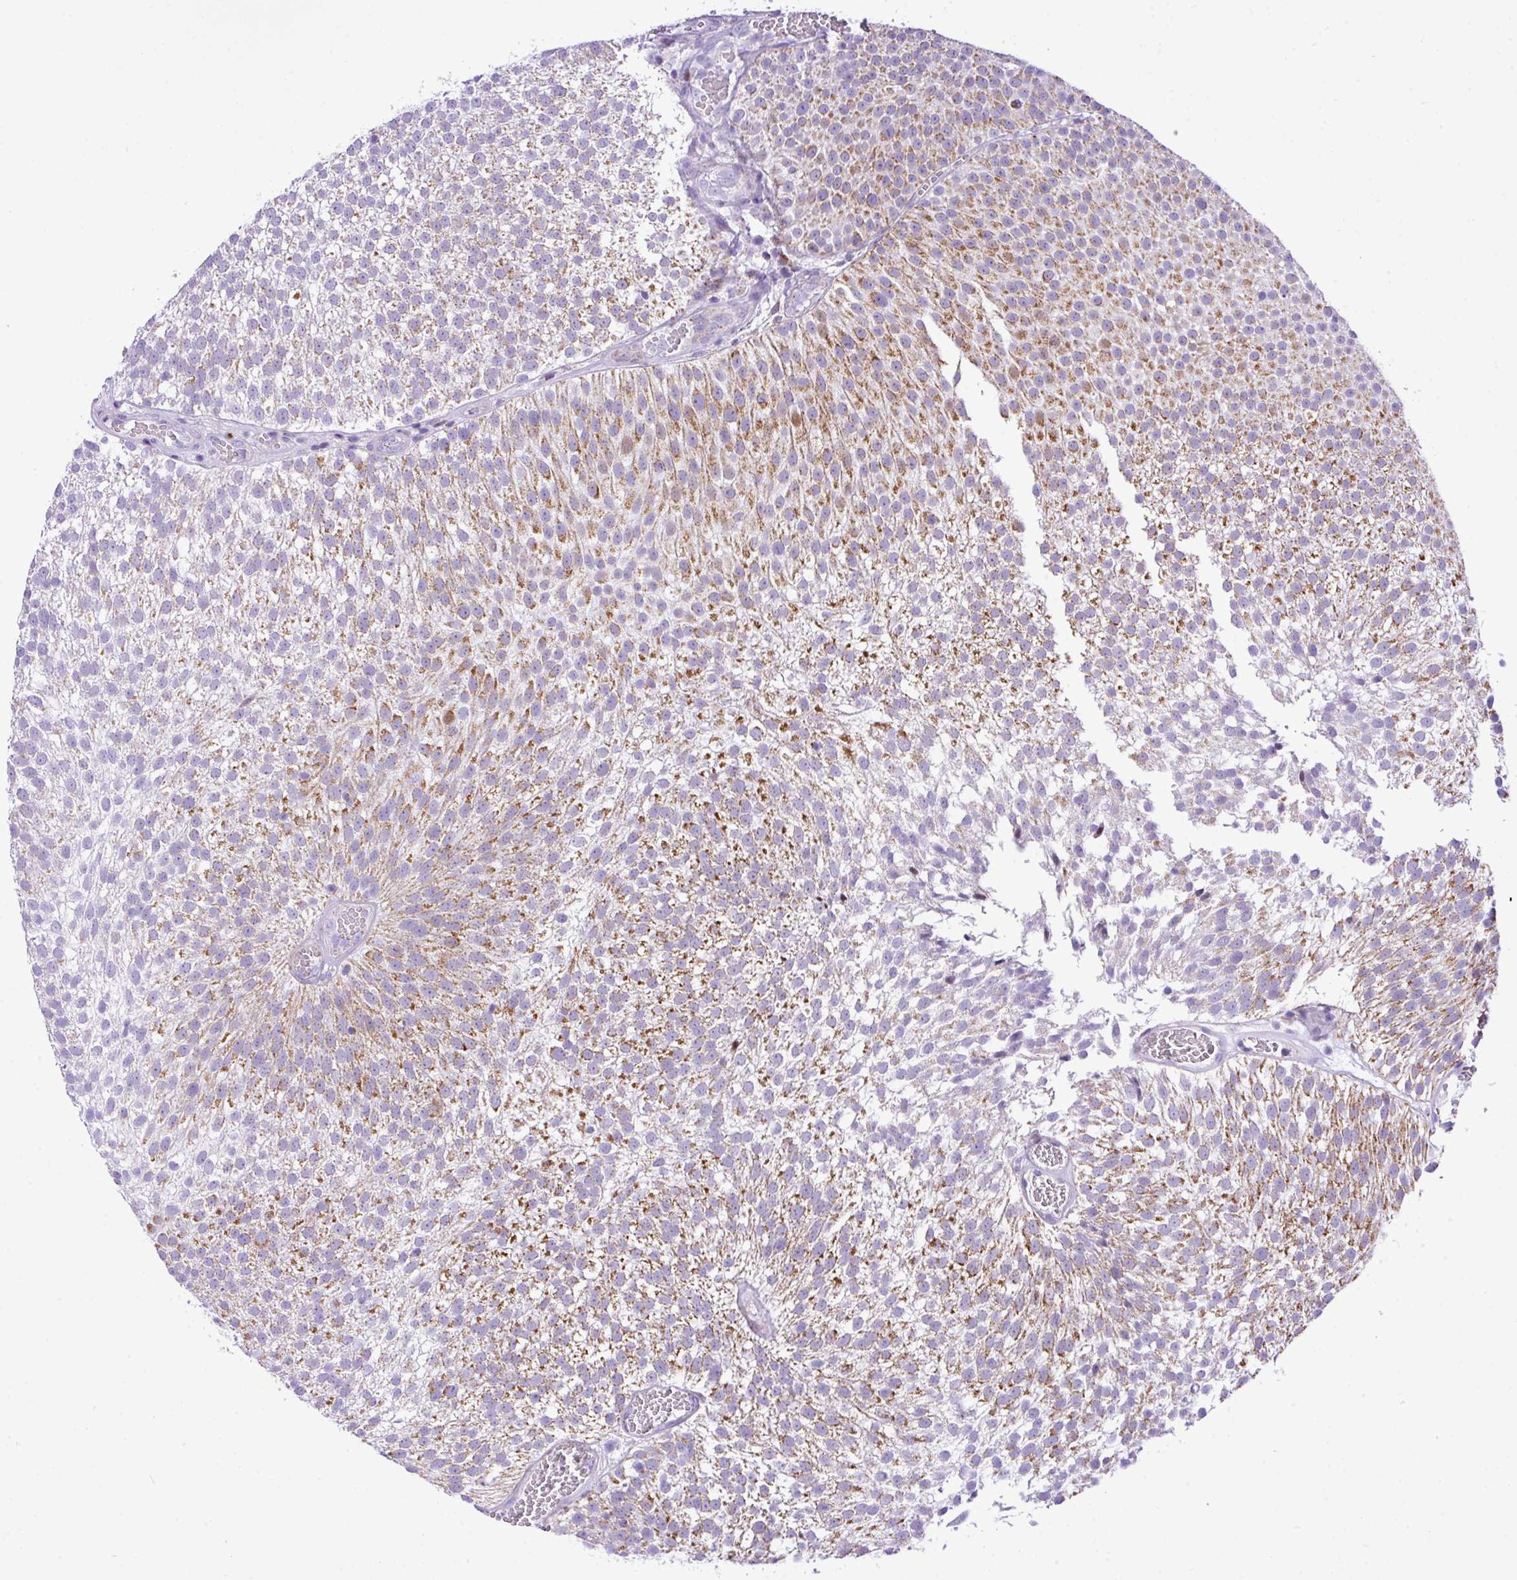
{"staining": {"intensity": "moderate", "quantity": ">75%", "location": "cytoplasmic/membranous"}, "tissue": "urothelial cancer", "cell_type": "Tumor cells", "image_type": "cancer", "snomed": [{"axis": "morphology", "description": "Urothelial carcinoma, Low grade"}, {"axis": "topography", "description": "Urinary bladder"}], "caption": "A medium amount of moderate cytoplasmic/membranous staining is identified in approximately >75% of tumor cells in urothelial cancer tissue. (DAB = brown stain, brightfield microscopy at high magnification).", "gene": "RCAN2", "patient": {"sex": "female", "age": 79}}